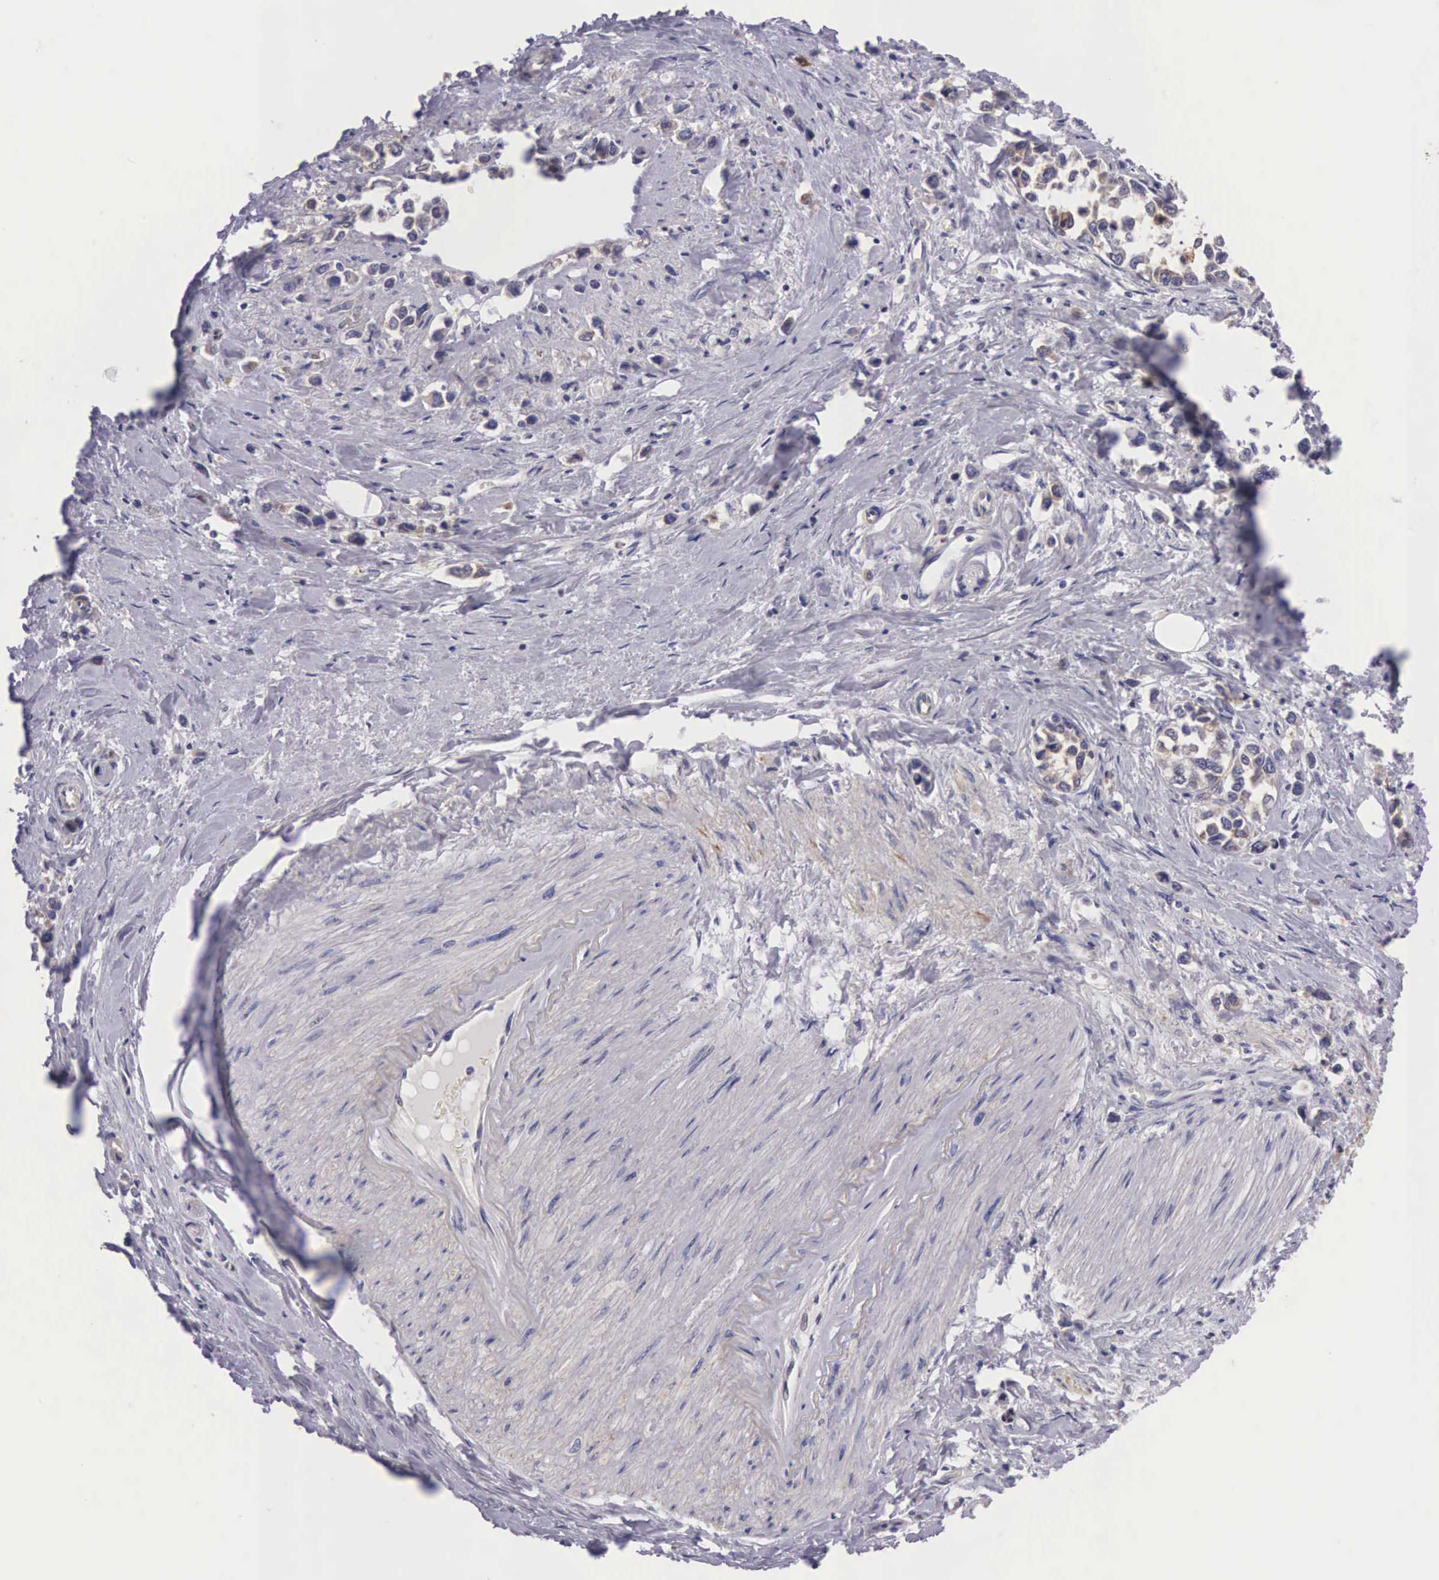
{"staining": {"intensity": "weak", "quantity": "<25%", "location": "cytoplasmic/membranous"}, "tissue": "stomach cancer", "cell_type": "Tumor cells", "image_type": "cancer", "snomed": [{"axis": "morphology", "description": "Adenocarcinoma, NOS"}, {"axis": "topography", "description": "Stomach, upper"}], "caption": "Tumor cells are negative for protein expression in human stomach cancer (adenocarcinoma).", "gene": "OSBPL3", "patient": {"sex": "male", "age": 76}}